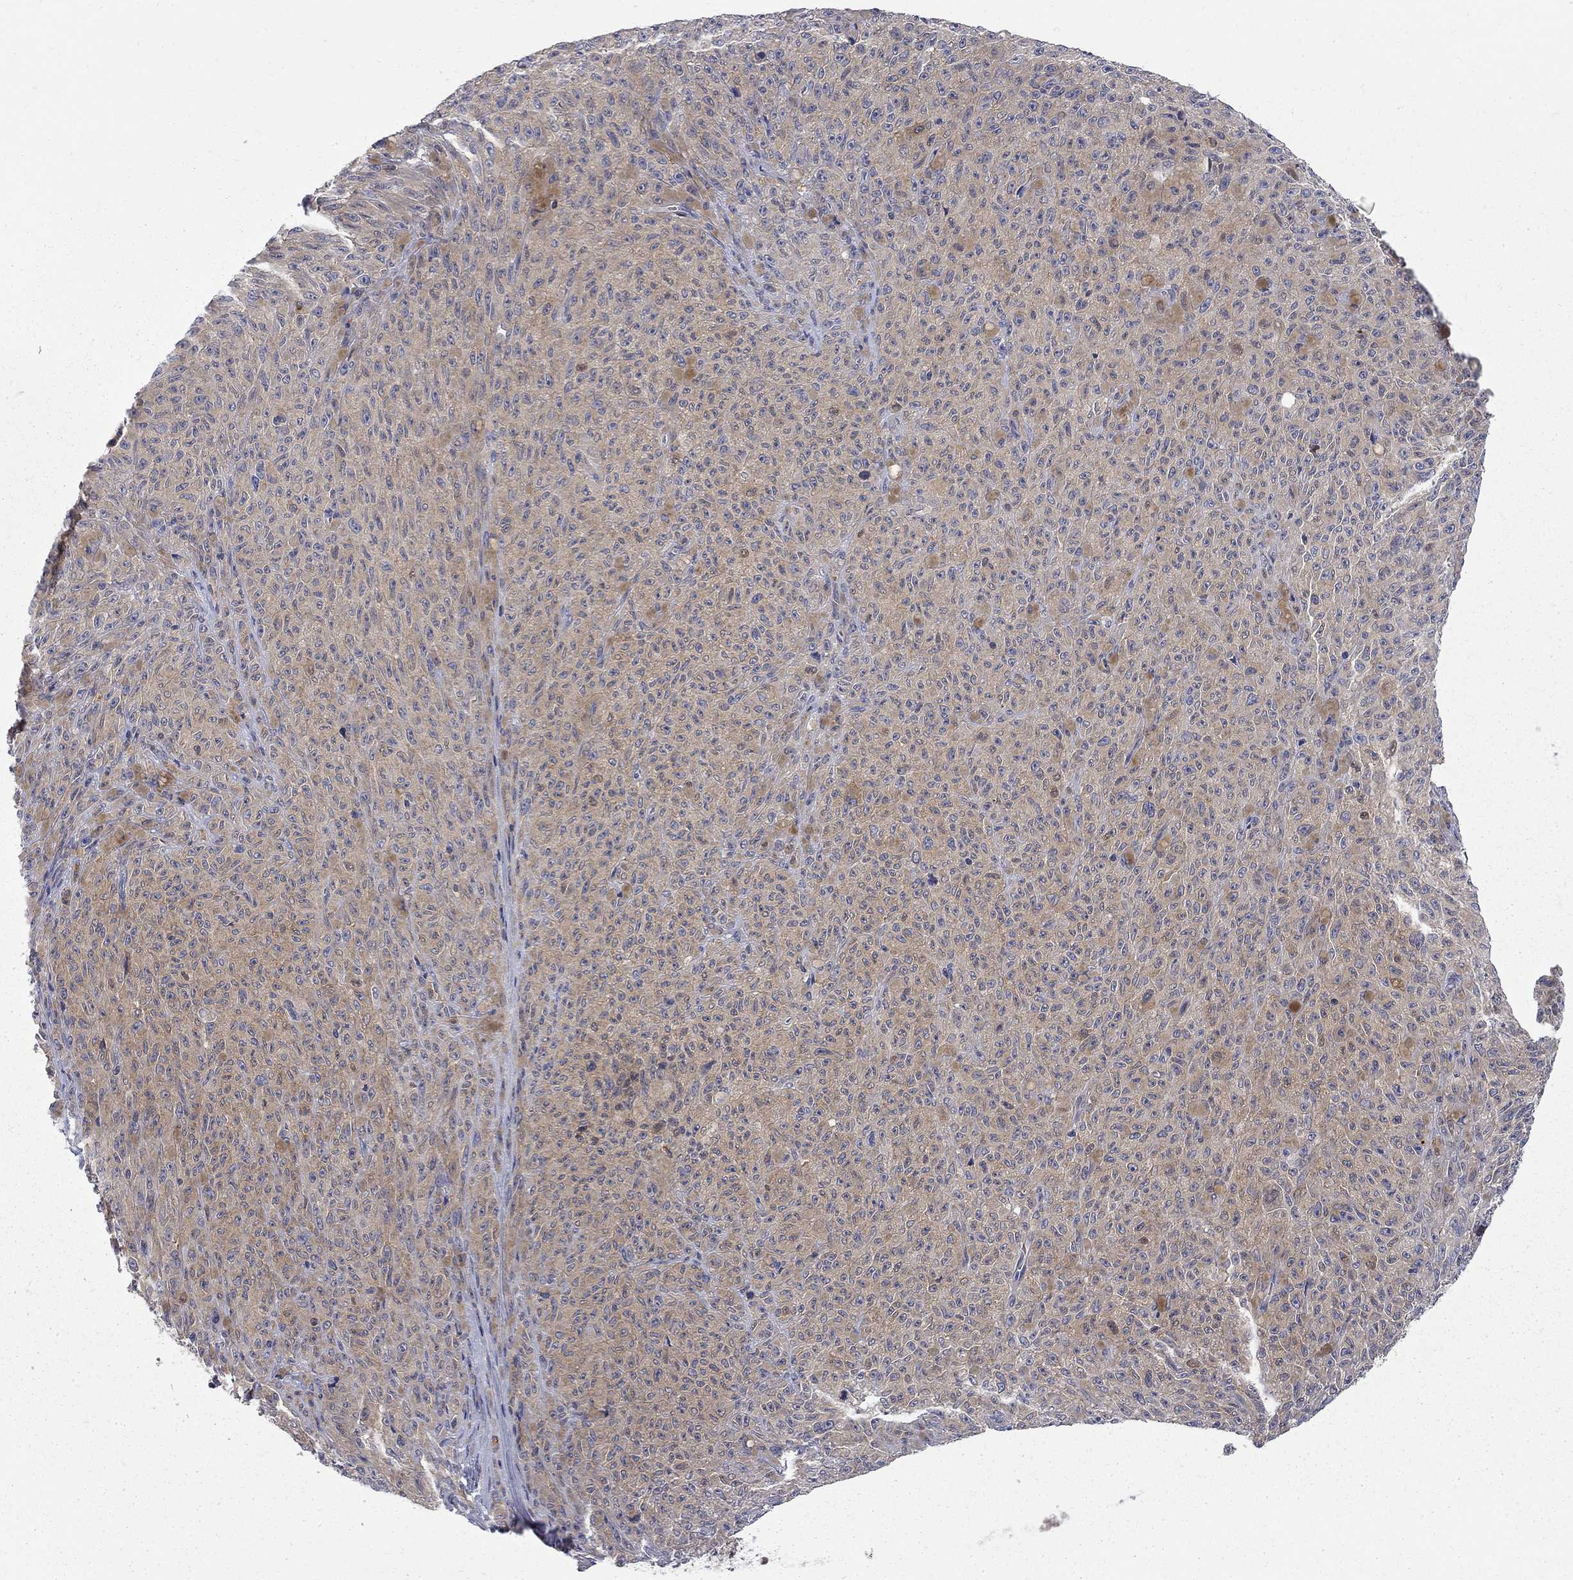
{"staining": {"intensity": "moderate", "quantity": "25%-75%", "location": "cytoplasmic/membranous"}, "tissue": "melanoma", "cell_type": "Tumor cells", "image_type": "cancer", "snomed": [{"axis": "morphology", "description": "Malignant melanoma, NOS"}, {"axis": "topography", "description": "Skin"}], "caption": "Immunohistochemistry (IHC) (DAB) staining of human malignant melanoma demonstrates moderate cytoplasmic/membranous protein positivity in approximately 25%-75% of tumor cells.", "gene": "GALNT8", "patient": {"sex": "female", "age": 82}}